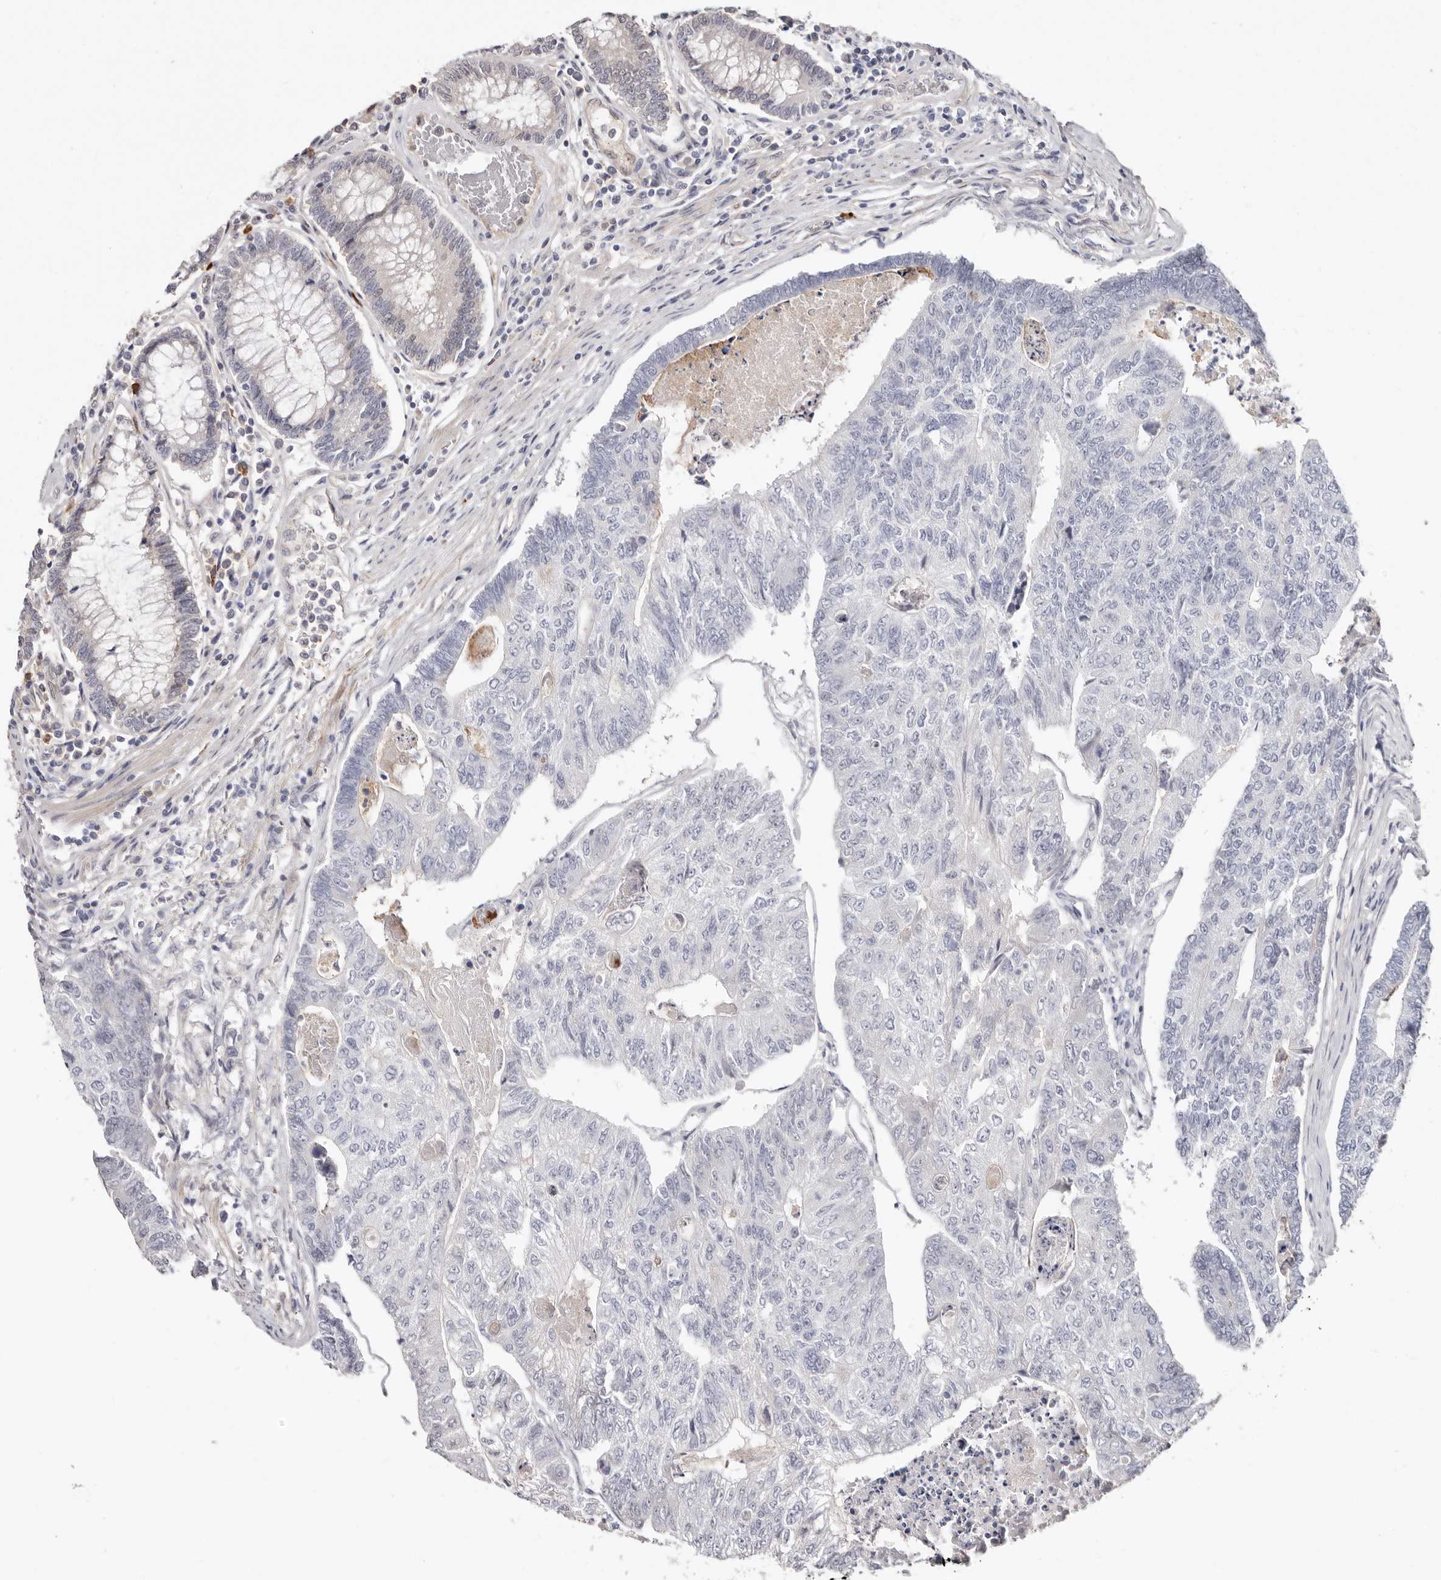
{"staining": {"intensity": "negative", "quantity": "none", "location": "none"}, "tissue": "colorectal cancer", "cell_type": "Tumor cells", "image_type": "cancer", "snomed": [{"axis": "morphology", "description": "Adenocarcinoma, NOS"}, {"axis": "topography", "description": "Colon"}], "caption": "An IHC histopathology image of colorectal cancer is shown. There is no staining in tumor cells of colorectal cancer. (IHC, brightfield microscopy, high magnification).", "gene": "PKDCC", "patient": {"sex": "female", "age": 67}}